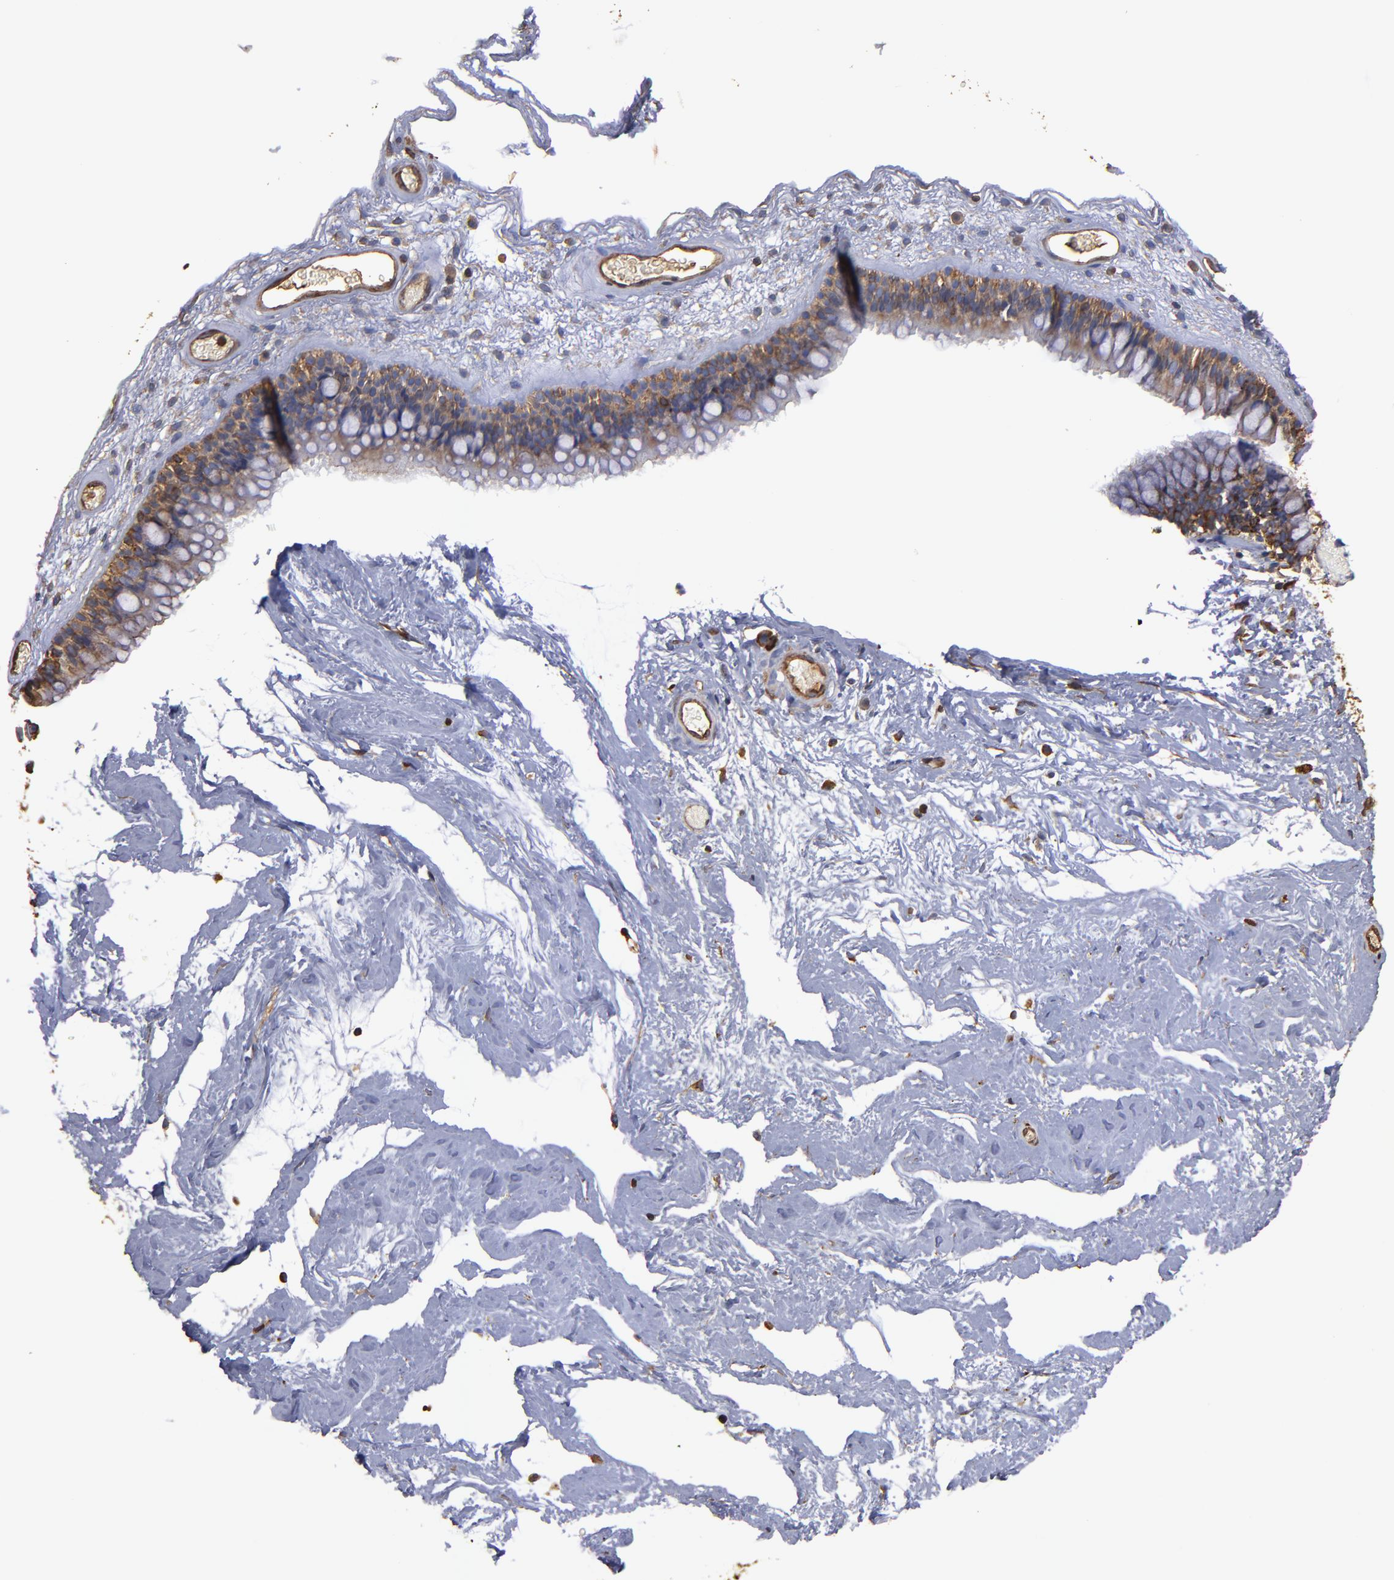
{"staining": {"intensity": "weak", "quantity": ">75%", "location": "cytoplasmic/membranous"}, "tissue": "nasopharynx", "cell_type": "Respiratory epithelial cells", "image_type": "normal", "snomed": [{"axis": "morphology", "description": "Normal tissue, NOS"}, {"axis": "morphology", "description": "Inflammation, NOS"}, {"axis": "topography", "description": "Nasopharynx"}], "caption": "Immunohistochemistry of benign human nasopharynx demonstrates low levels of weak cytoplasmic/membranous staining in approximately >75% of respiratory epithelial cells. (DAB IHC with brightfield microscopy, high magnification).", "gene": "ACTN4", "patient": {"sex": "male", "age": 48}}